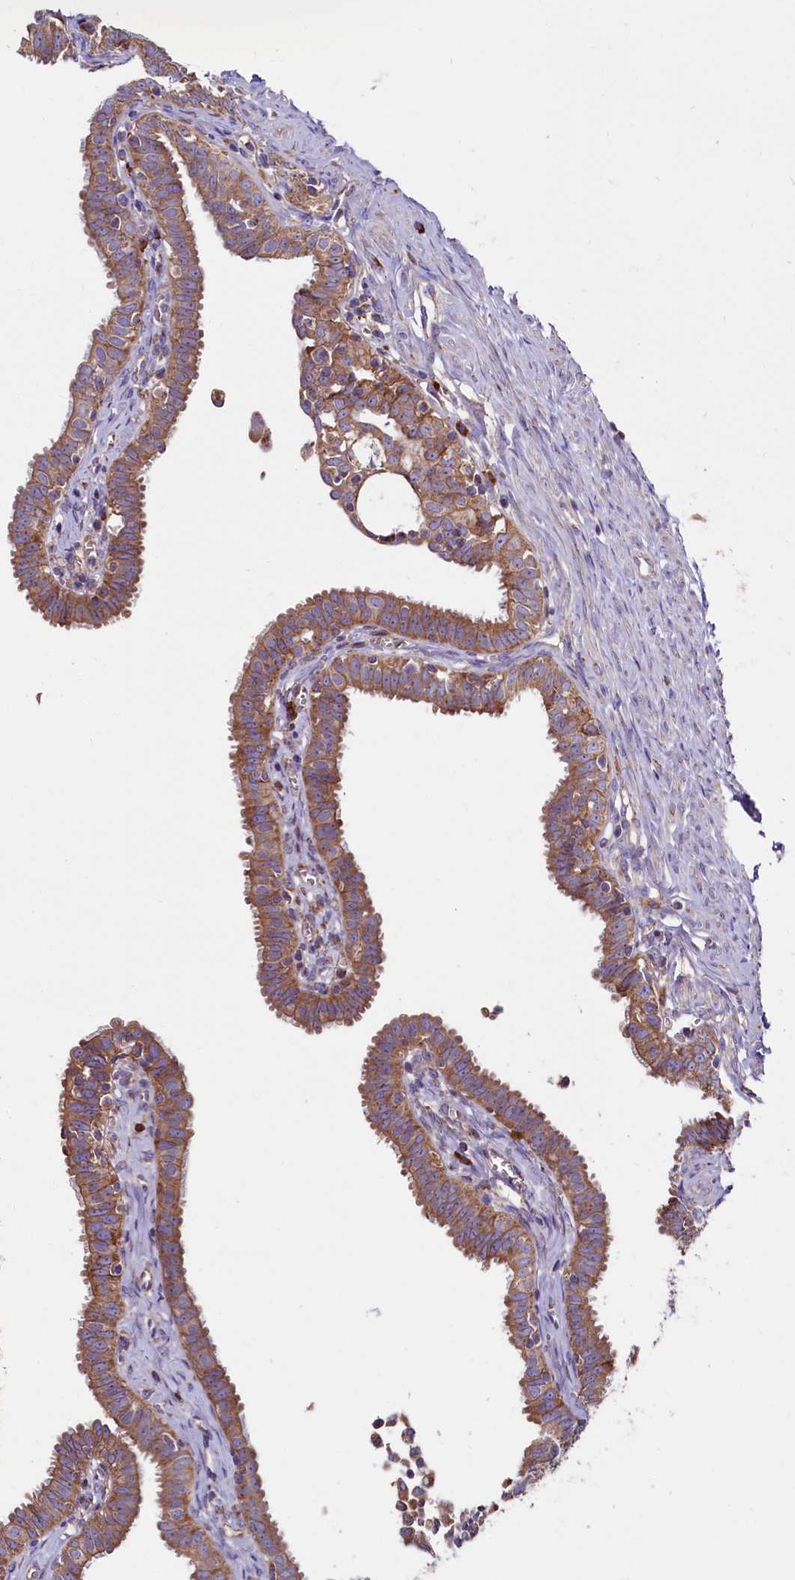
{"staining": {"intensity": "strong", "quantity": ">75%", "location": "cytoplasmic/membranous"}, "tissue": "fallopian tube", "cell_type": "Glandular cells", "image_type": "normal", "snomed": [{"axis": "morphology", "description": "Normal tissue, NOS"}, {"axis": "morphology", "description": "Carcinoma, NOS"}, {"axis": "topography", "description": "Fallopian tube"}, {"axis": "topography", "description": "Ovary"}], "caption": "Strong cytoplasmic/membranous expression is seen in about >75% of glandular cells in normal fallopian tube. (Stains: DAB in brown, nuclei in blue, Microscopy: brightfield microscopy at high magnification).", "gene": "ZSWIM1", "patient": {"sex": "female", "age": 59}}